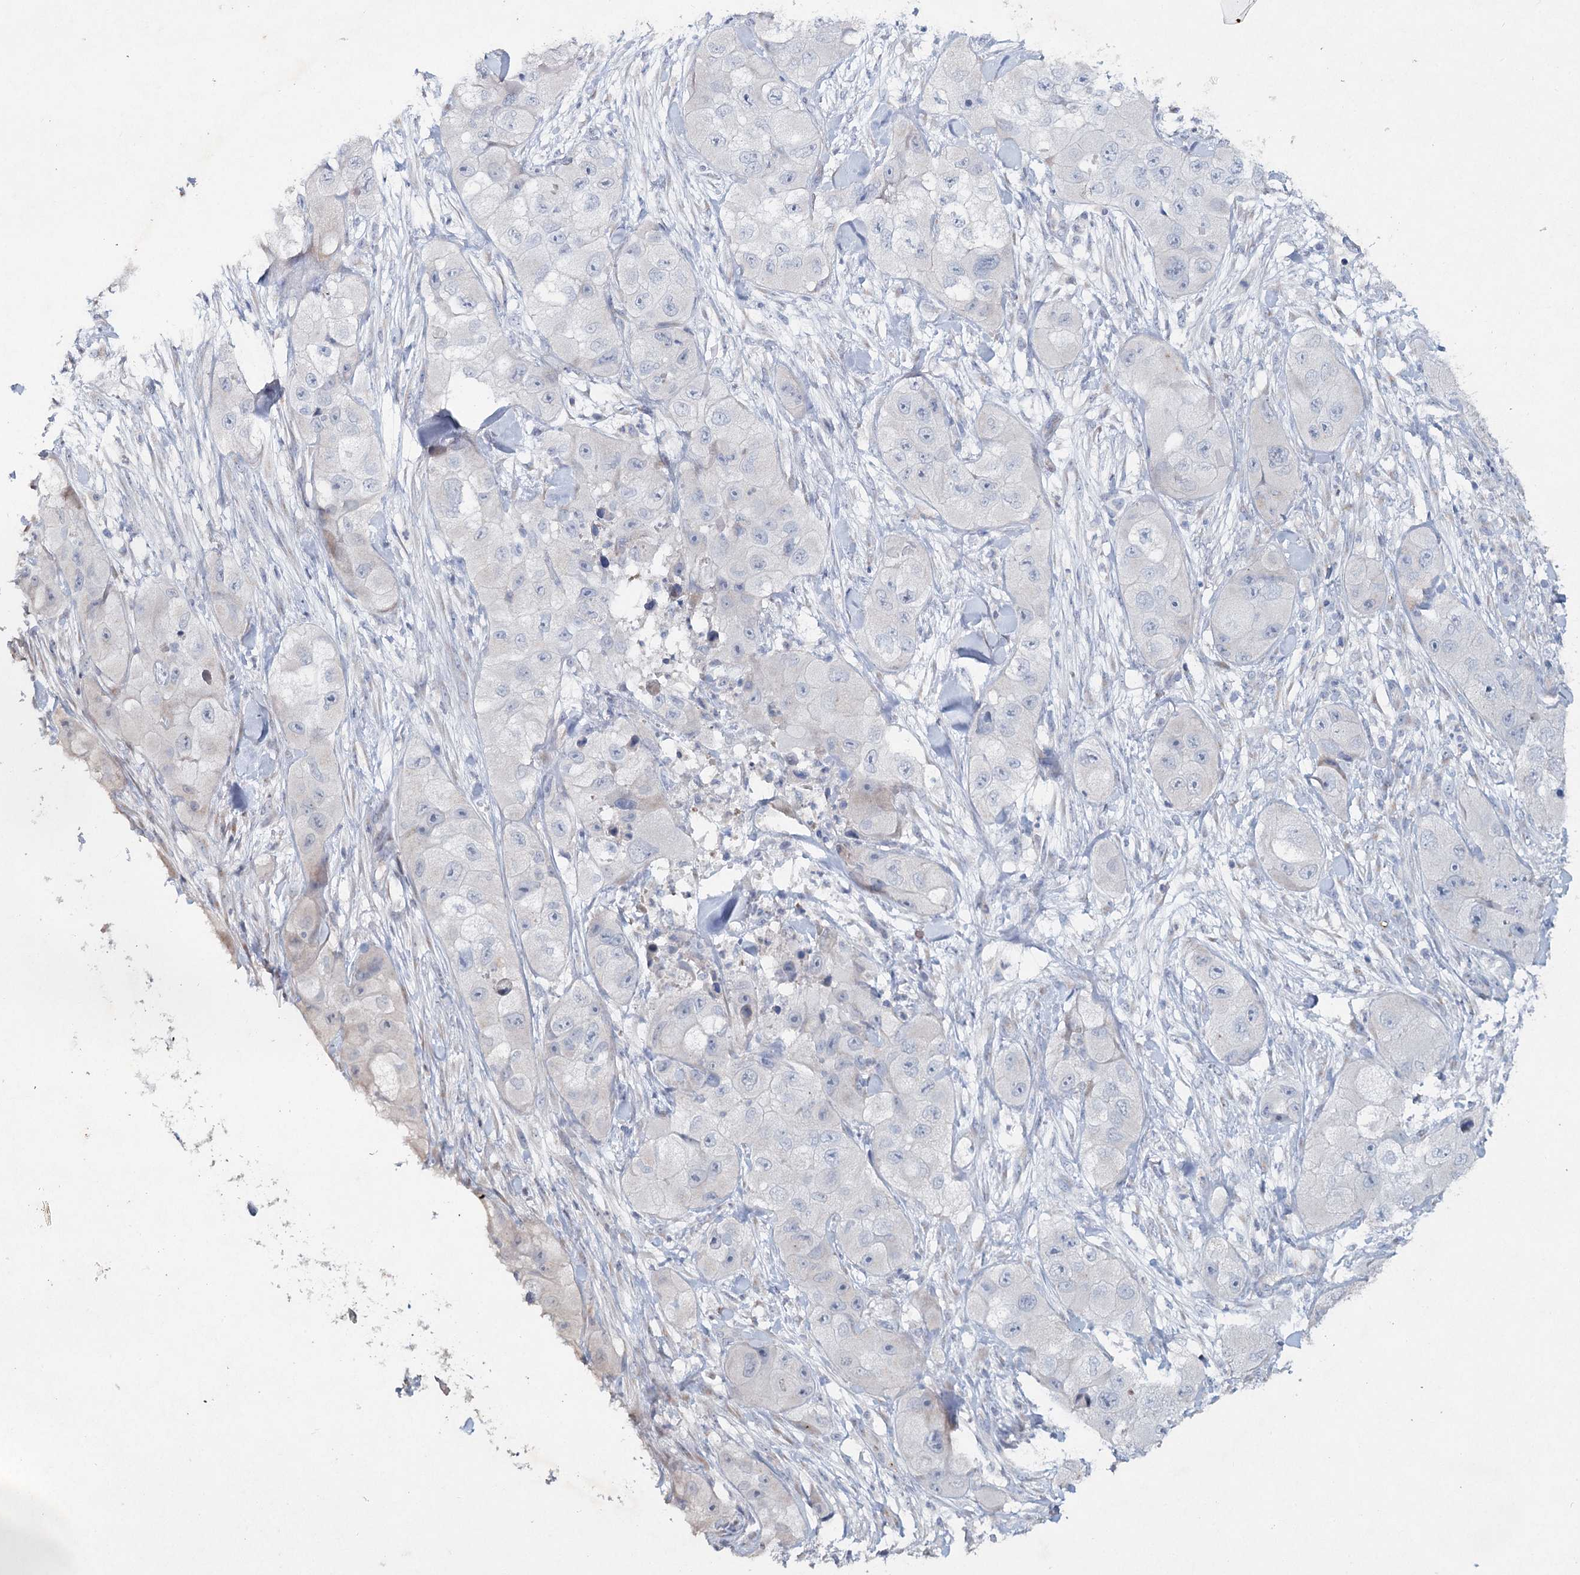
{"staining": {"intensity": "negative", "quantity": "none", "location": "none"}, "tissue": "skin cancer", "cell_type": "Tumor cells", "image_type": "cancer", "snomed": [{"axis": "morphology", "description": "Squamous cell carcinoma, NOS"}, {"axis": "topography", "description": "Skin"}, {"axis": "topography", "description": "Subcutis"}], "caption": "This is a photomicrograph of immunohistochemistry (IHC) staining of skin squamous cell carcinoma, which shows no staining in tumor cells.", "gene": "RFX6", "patient": {"sex": "male", "age": 73}}